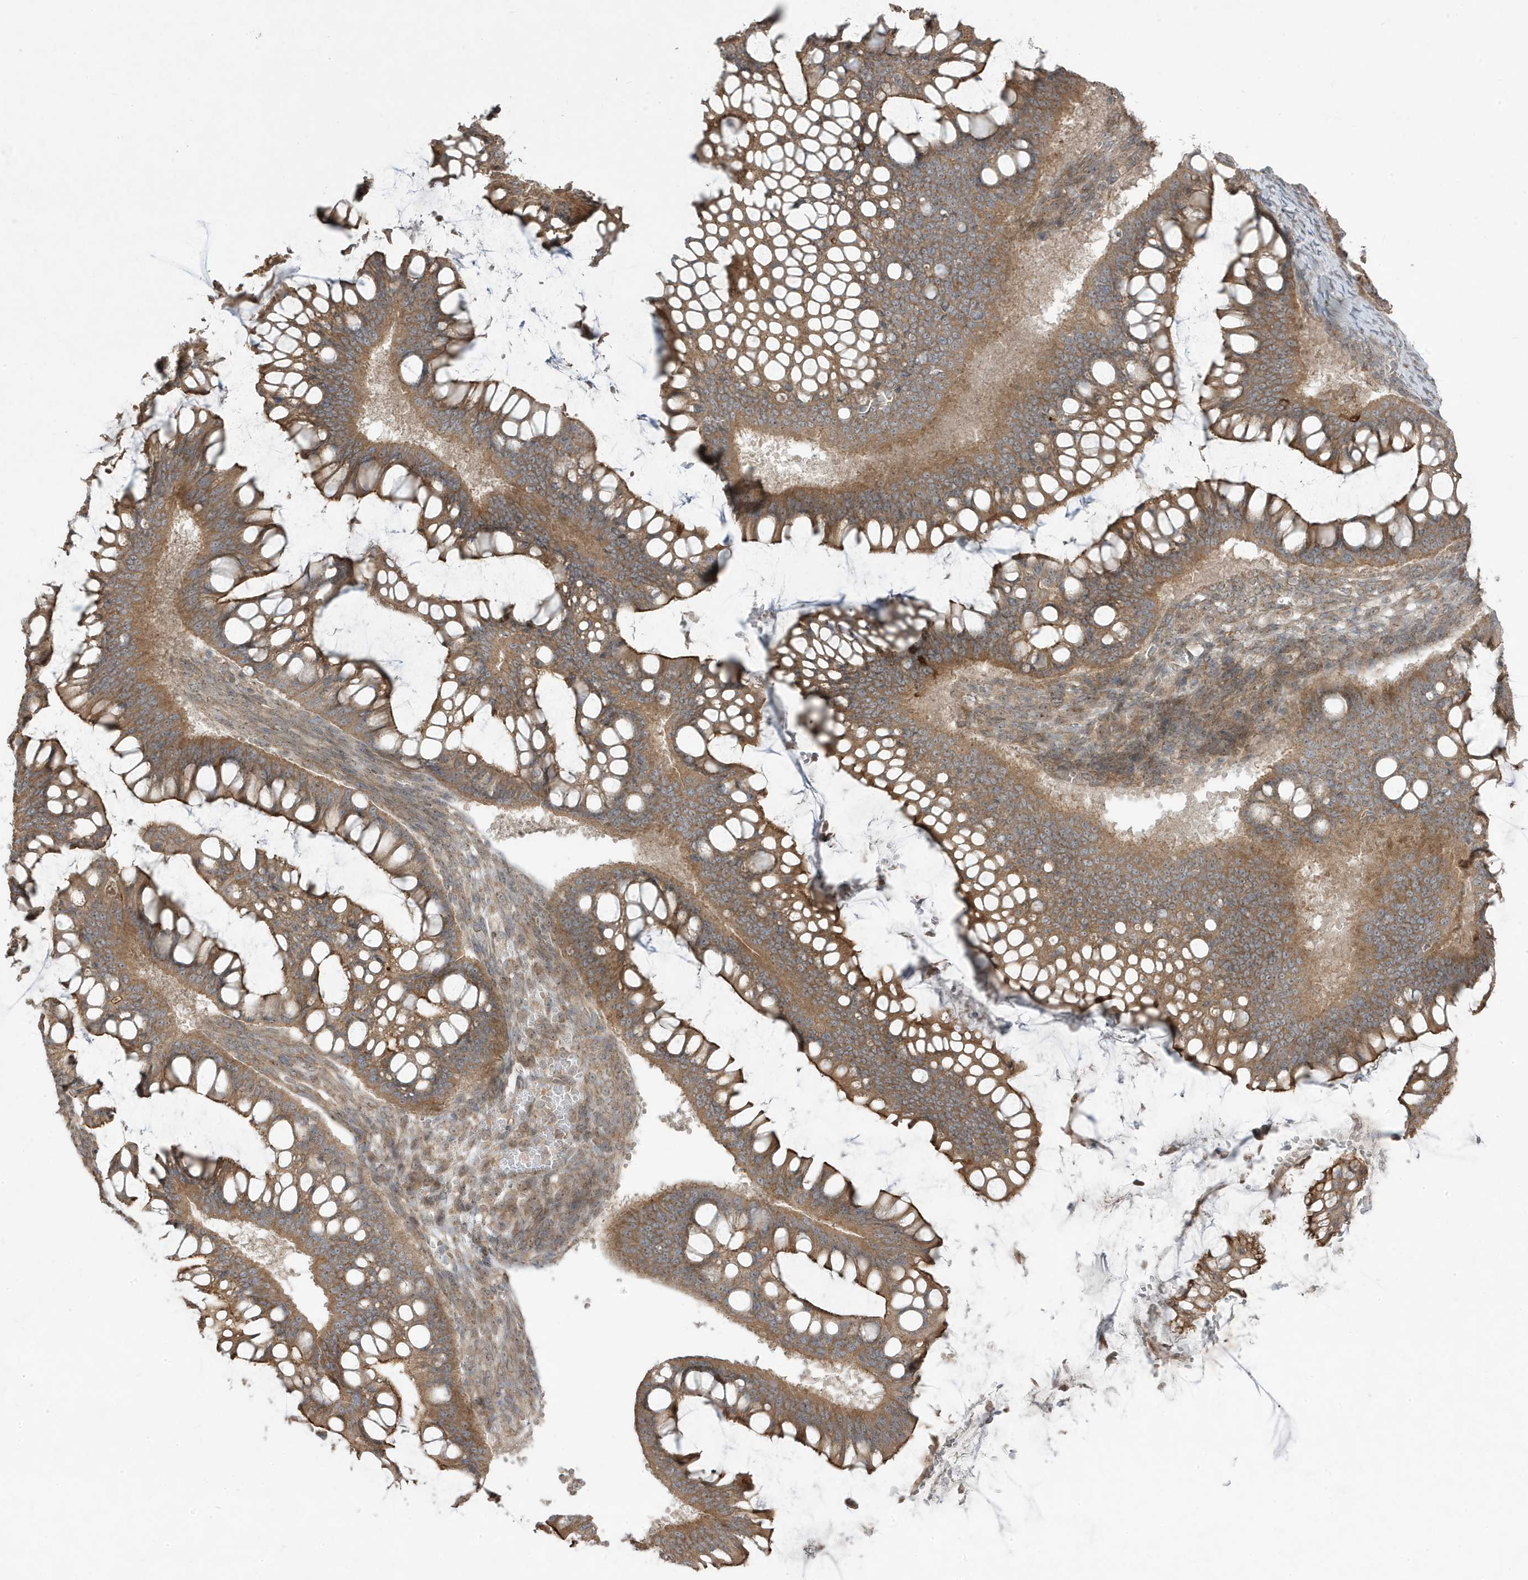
{"staining": {"intensity": "moderate", "quantity": ">75%", "location": "cytoplasmic/membranous"}, "tissue": "ovarian cancer", "cell_type": "Tumor cells", "image_type": "cancer", "snomed": [{"axis": "morphology", "description": "Cystadenocarcinoma, mucinous, NOS"}, {"axis": "topography", "description": "Ovary"}], "caption": "A brown stain shows moderate cytoplasmic/membranous expression of a protein in human mucinous cystadenocarcinoma (ovarian) tumor cells.", "gene": "DNAJC12", "patient": {"sex": "female", "age": 73}}